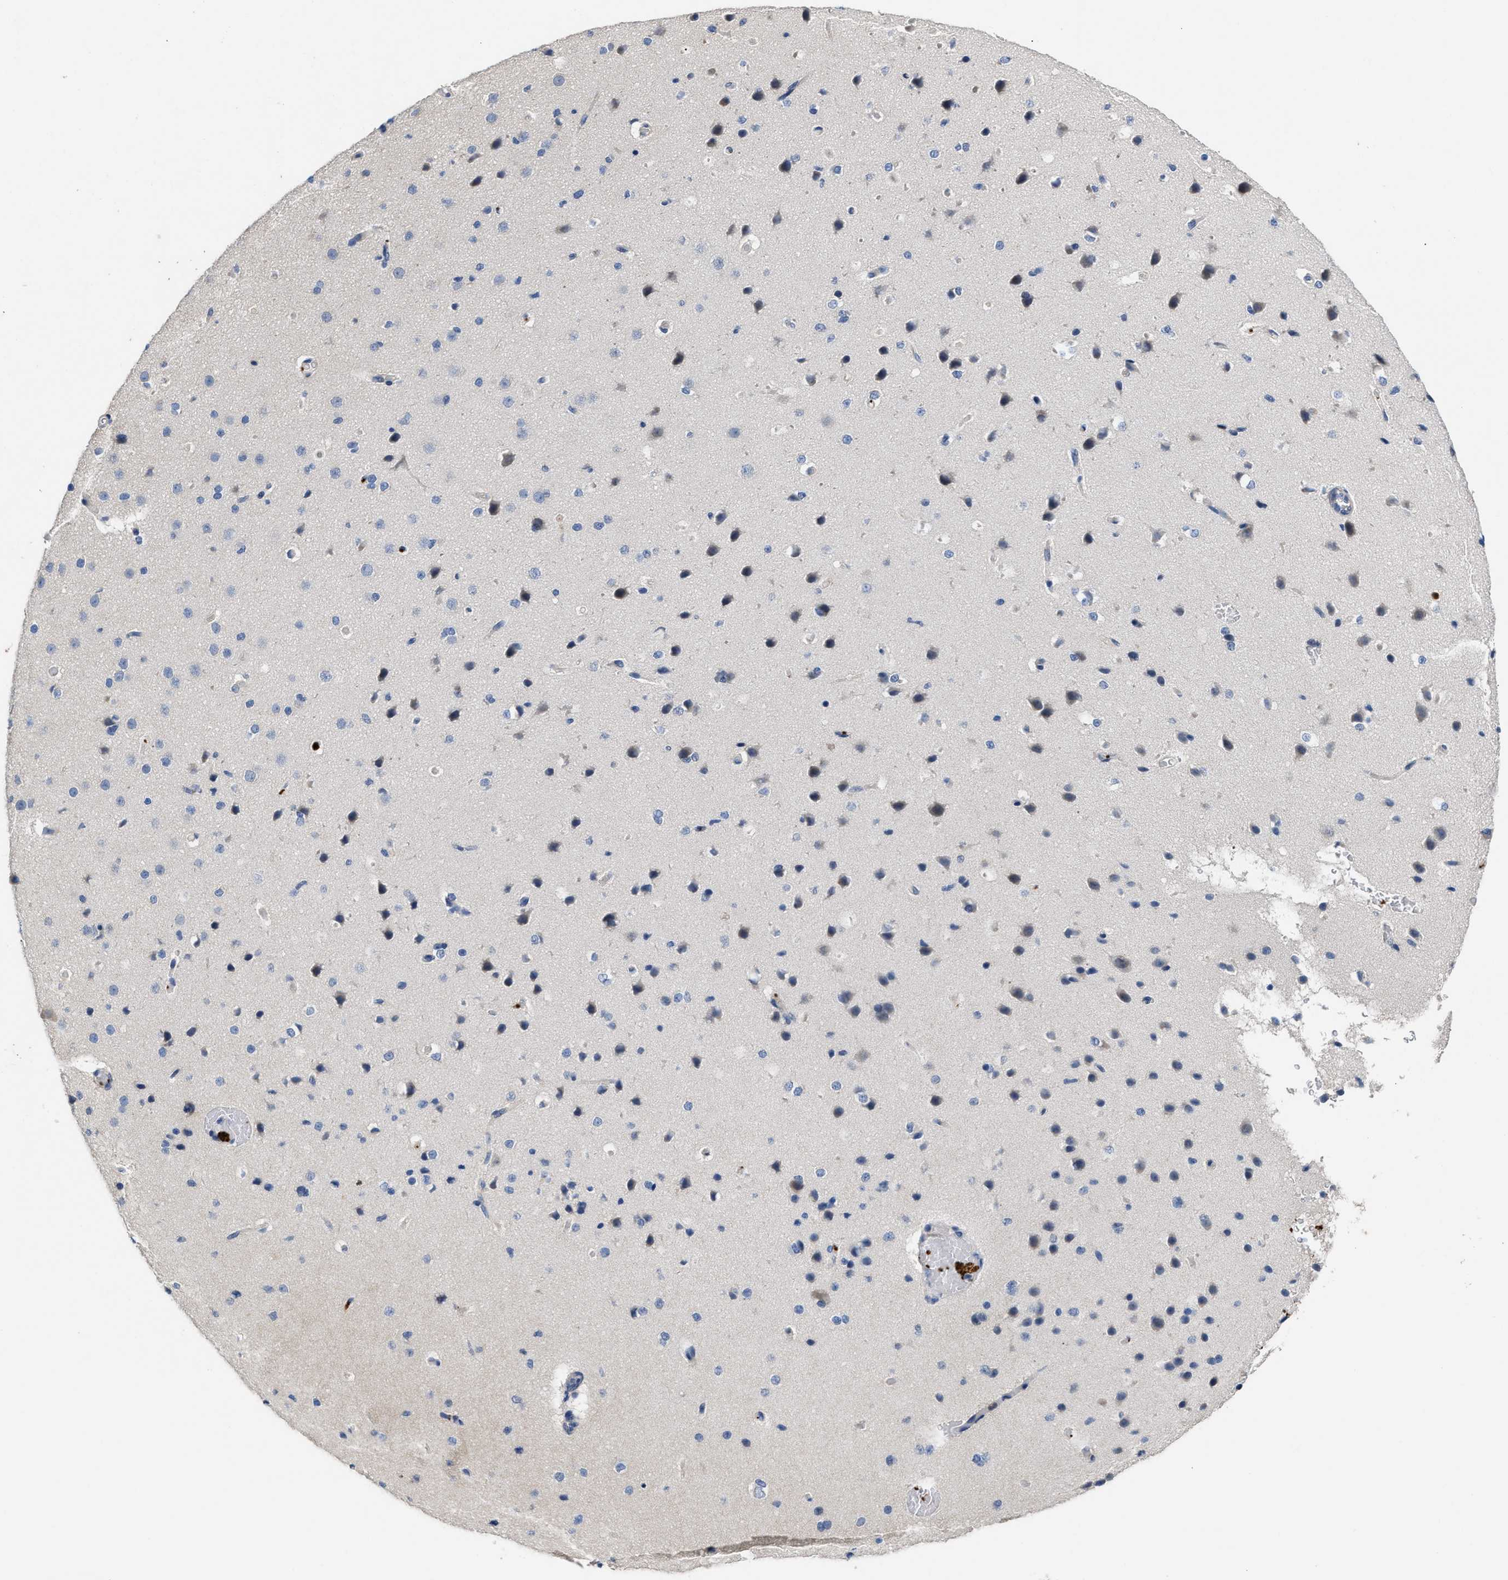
{"staining": {"intensity": "negative", "quantity": "none", "location": "none"}, "tissue": "cerebral cortex", "cell_type": "Endothelial cells", "image_type": "normal", "snomed": [{"axis": "morphology", "description": "Normal tissue, NOS"}, {"axis": "morphology", "description": "Developmental malformation"}, {"axis": "topography", "description": "Cerebral cortex"}], "caption": "This is an immunohistochemistry (IHC) histopathology image of normal human cerebral cortex. There is no positivity in endothelial cells.", "gene": "CCDC171", "patient": {"sex": "female", "age": 30}}